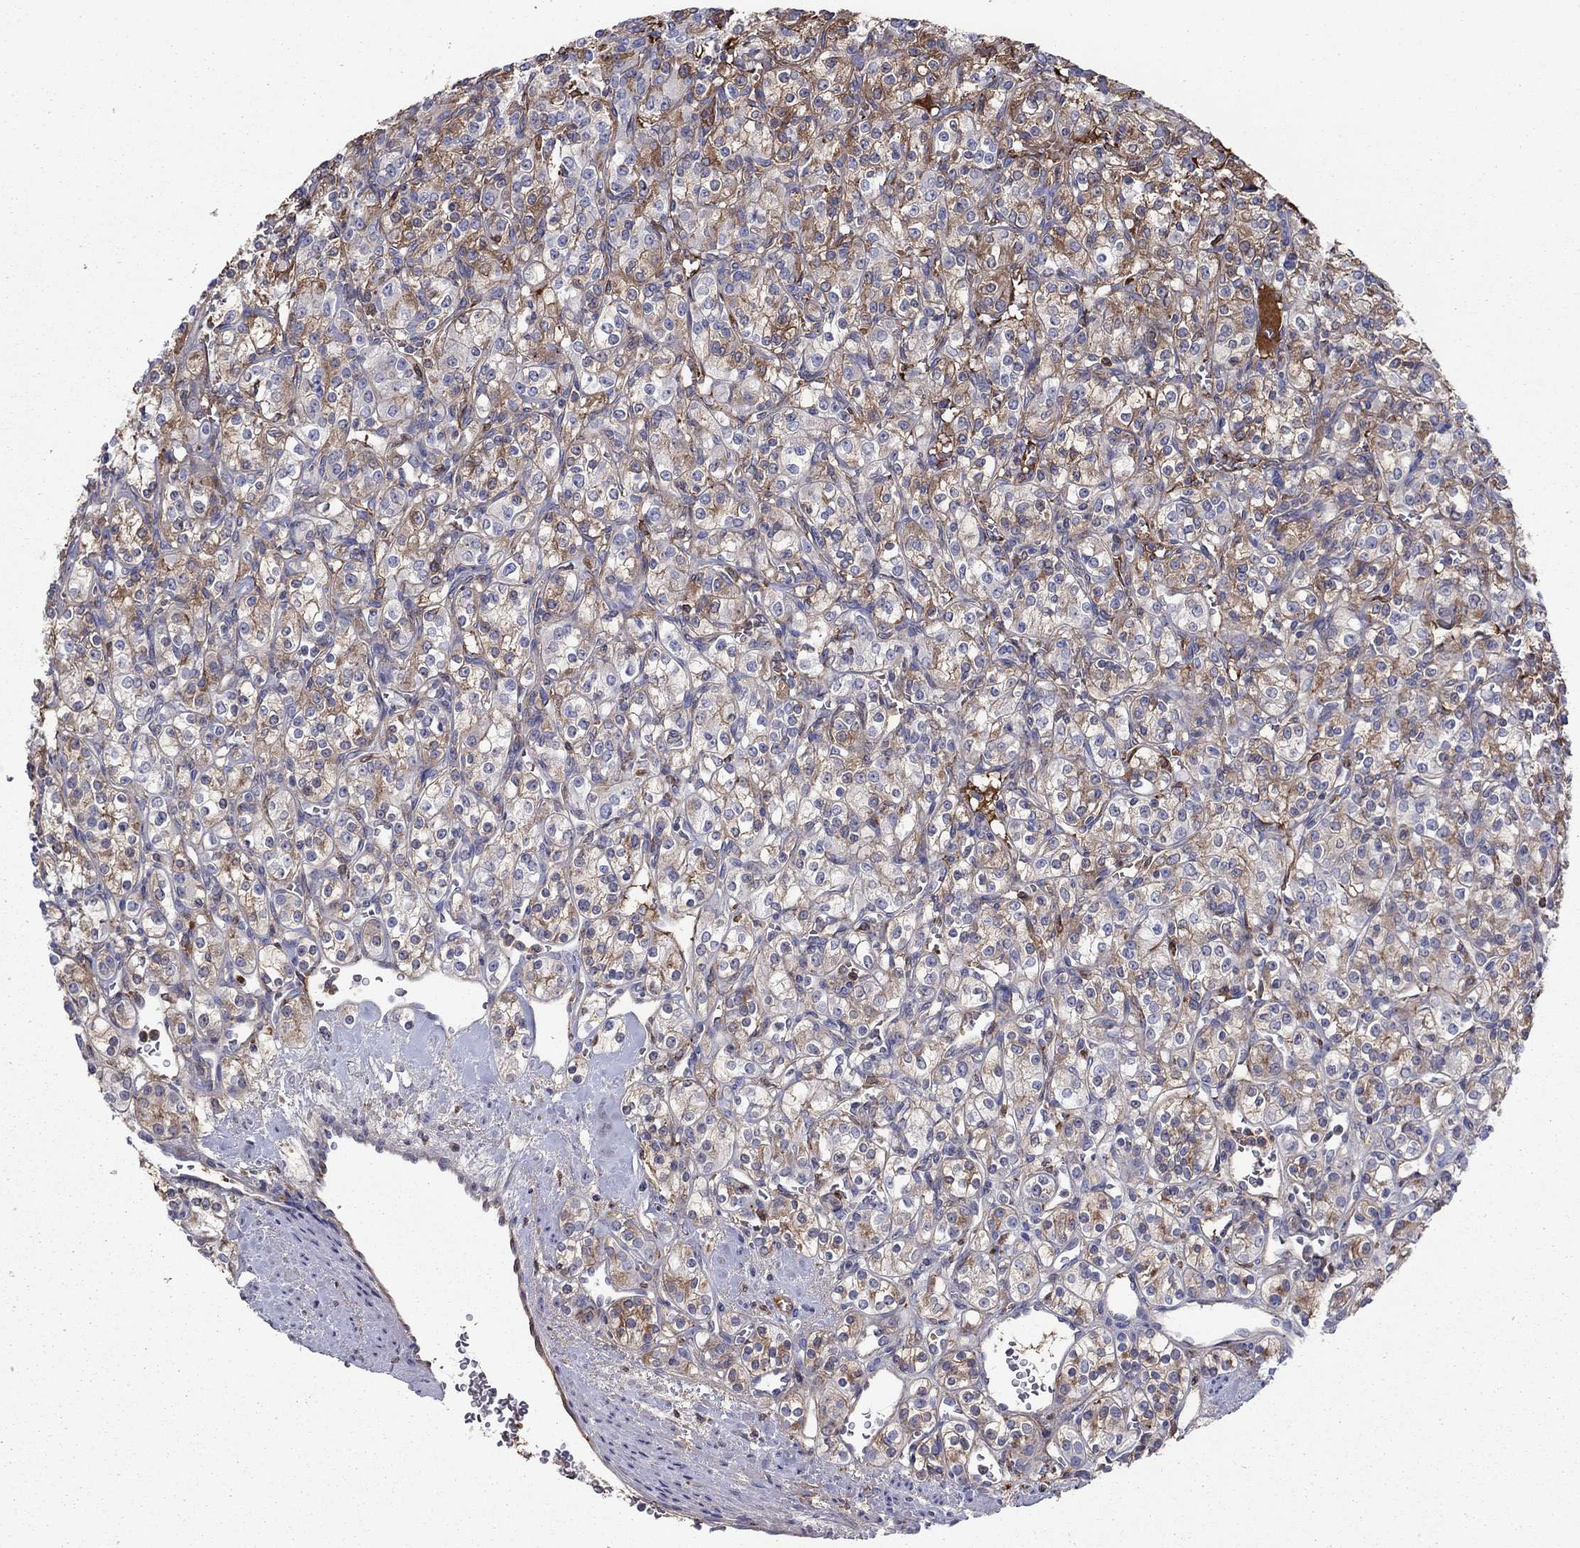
{"staining": {"intensity": "moderate", "quantity": "25%-75%", "location": "cytoplasmic/membranous"}, "tissue": "renal cancer", "cell_type": "Tumor cells", "image_type": "cancer", "snomed": [{"axis": "morphology", "description": "Adenocarcinoma, NOS"}, {"axis": "topography", "description": "Kidney"}], "caption": "Renal cancer stained for a protein reveals moderate cytoplasmic/membranous positivity in tumor cells. The staining was performed using DAB (3,3'-diaminobenzidine), with brown indicating positive protein expression. Nuclei are stained blue with hematoxylin.", "gene": "HPX", "patient": {"sex": "male", "age": 77}}